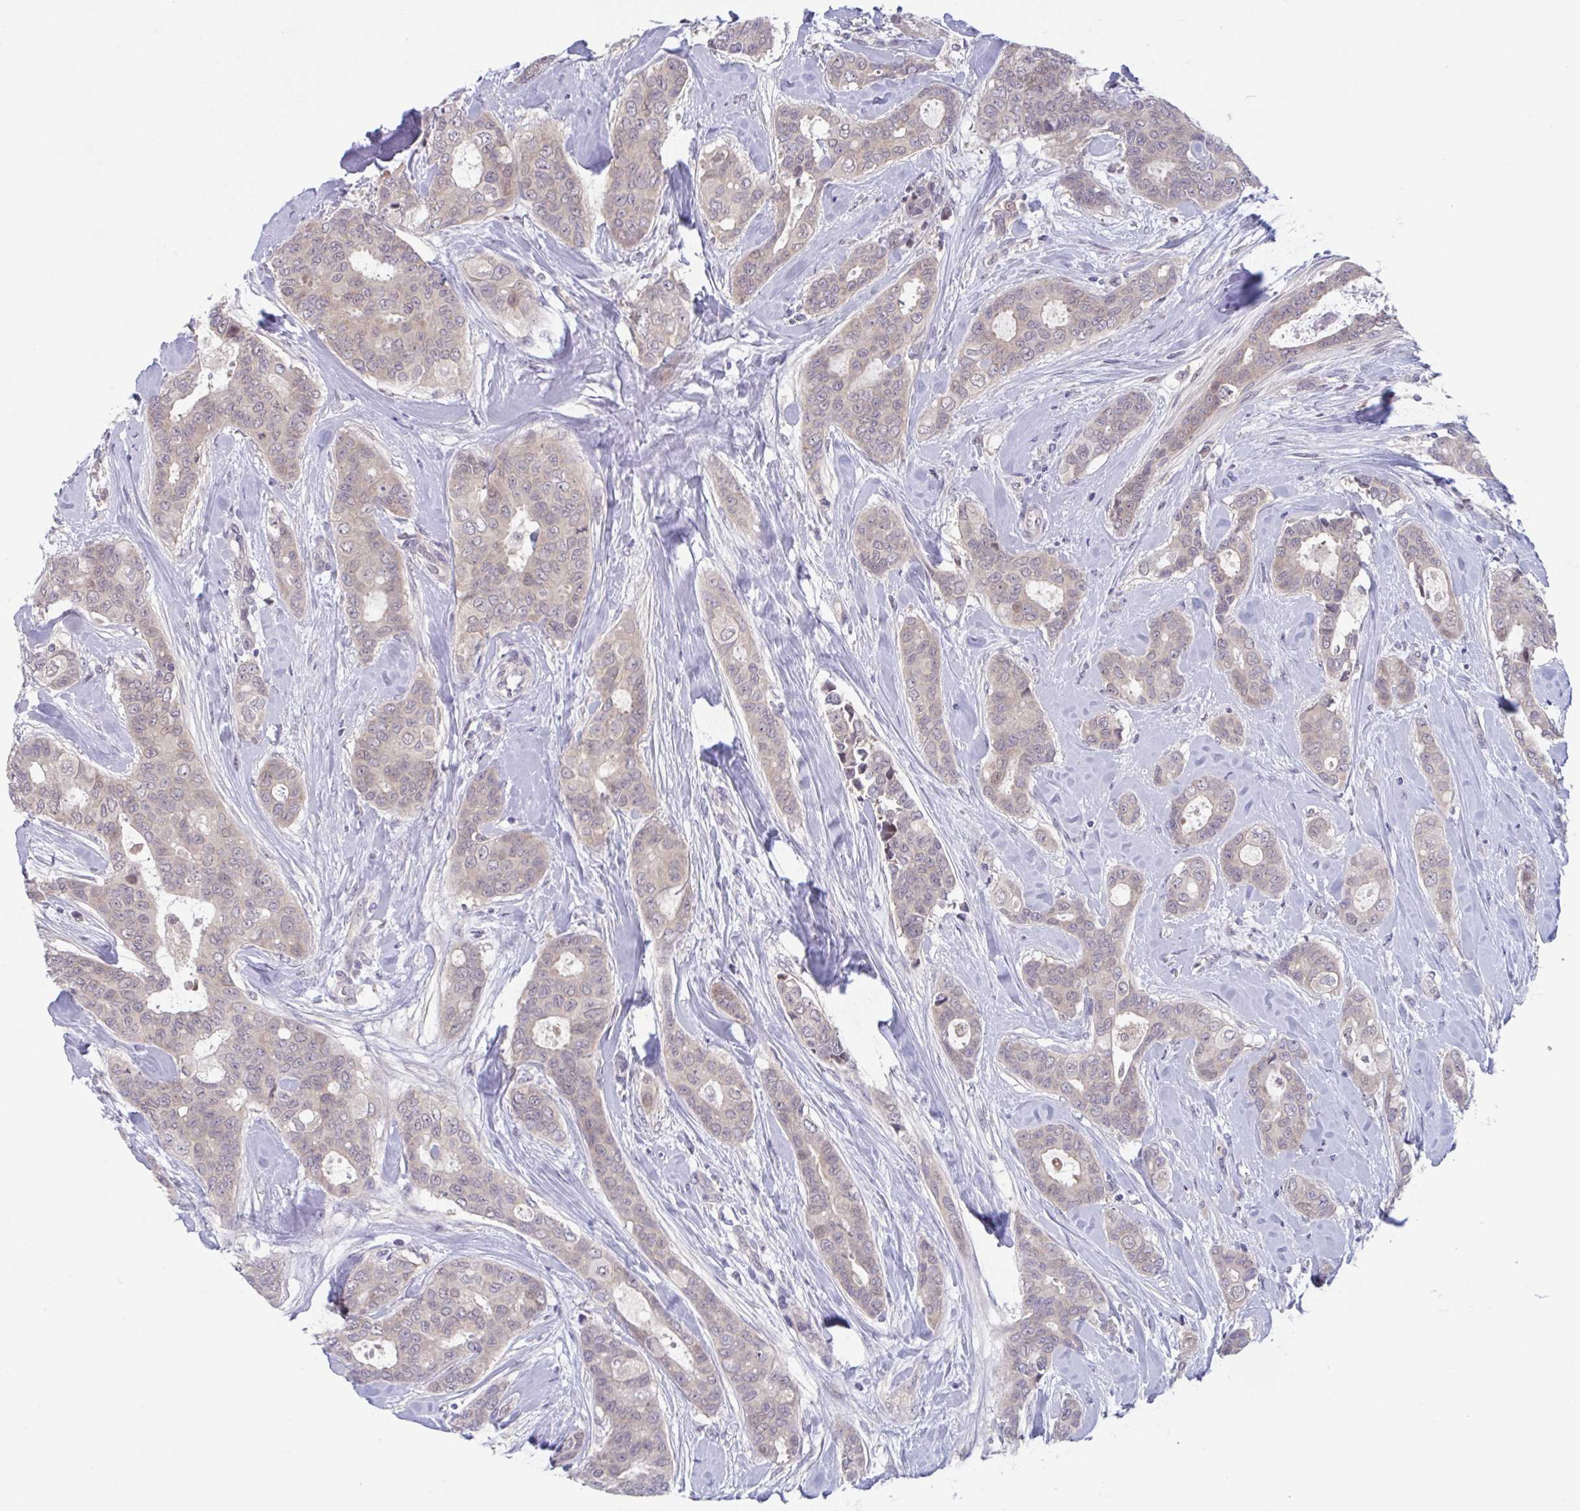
{"staining": {"intensity": "weak", "quantity": "<25%", "location": "nuclear"}, "tissue": "breast cancer", "cell_type": "Tumor cells", "image_type": "cancer", "snomed": [{"axis": "morphology", "description": "Duct carcinoma"}, {"axis": "topography", "description": "Breast"}], "caption": "Invasive ductal carcinoma (breast) was stained to show a protein in brown. There is no significant positivity in tumor cells. (Brightfield microscopy of DAB immunohistochemistry at high magnification).", "gene": "RIOK1", "patient": {"sex": "female", "age": 45}}